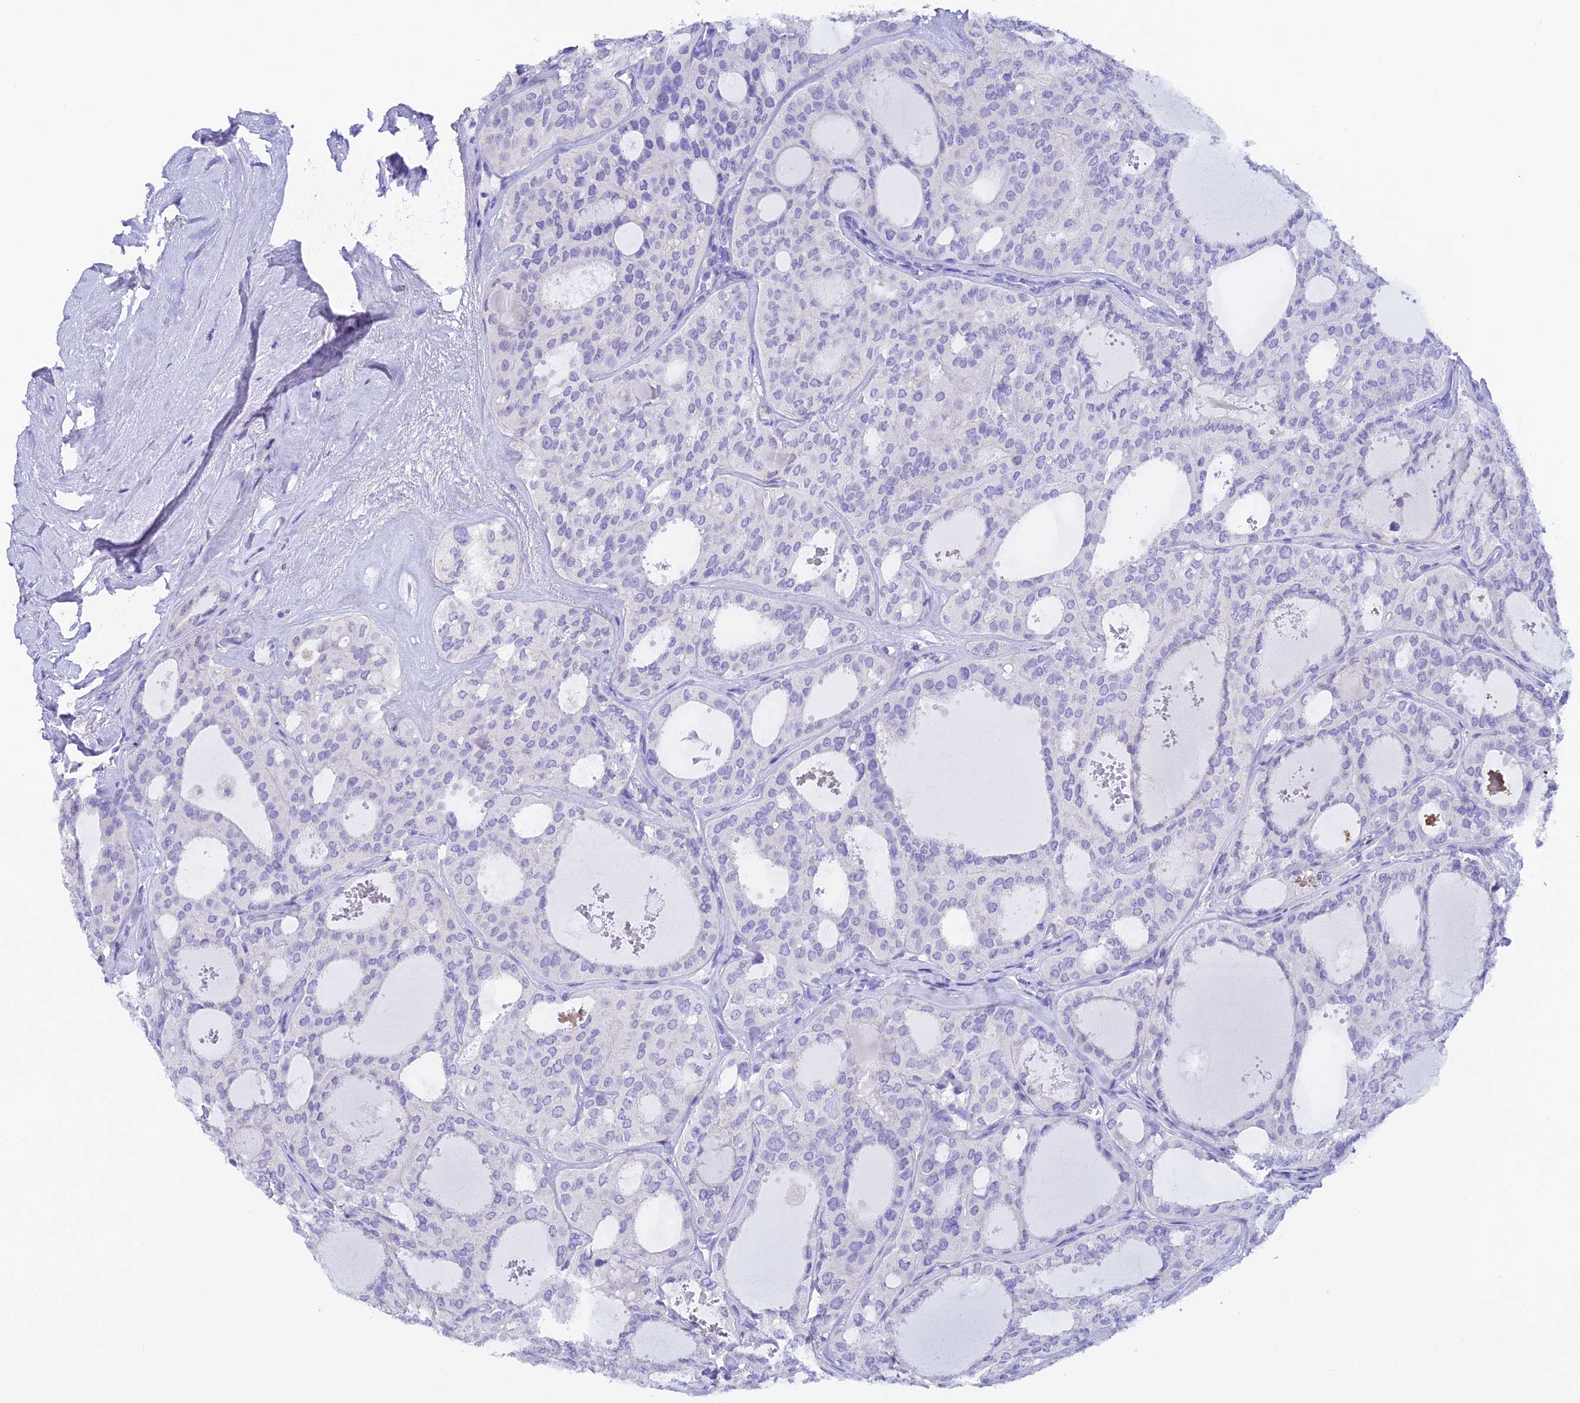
{"staining": {"intensity": "negative", "quantity": "none", "location": "none"}, "tissue": "thyroid cancer", "cell_type": "Tumor cells", "image_type": "cancer", "snomed": [{"axis": "morphology", "description": "Follicular adenoma carcinoma, NOS"}, {"axis": "topography", "description": "Thyroid gland"}], "caption": "Tumor cells are negative for protein expression in human thyroid cancer.", "gene": "C12orf29", "patient": {"sex": "male", "age": 75}}